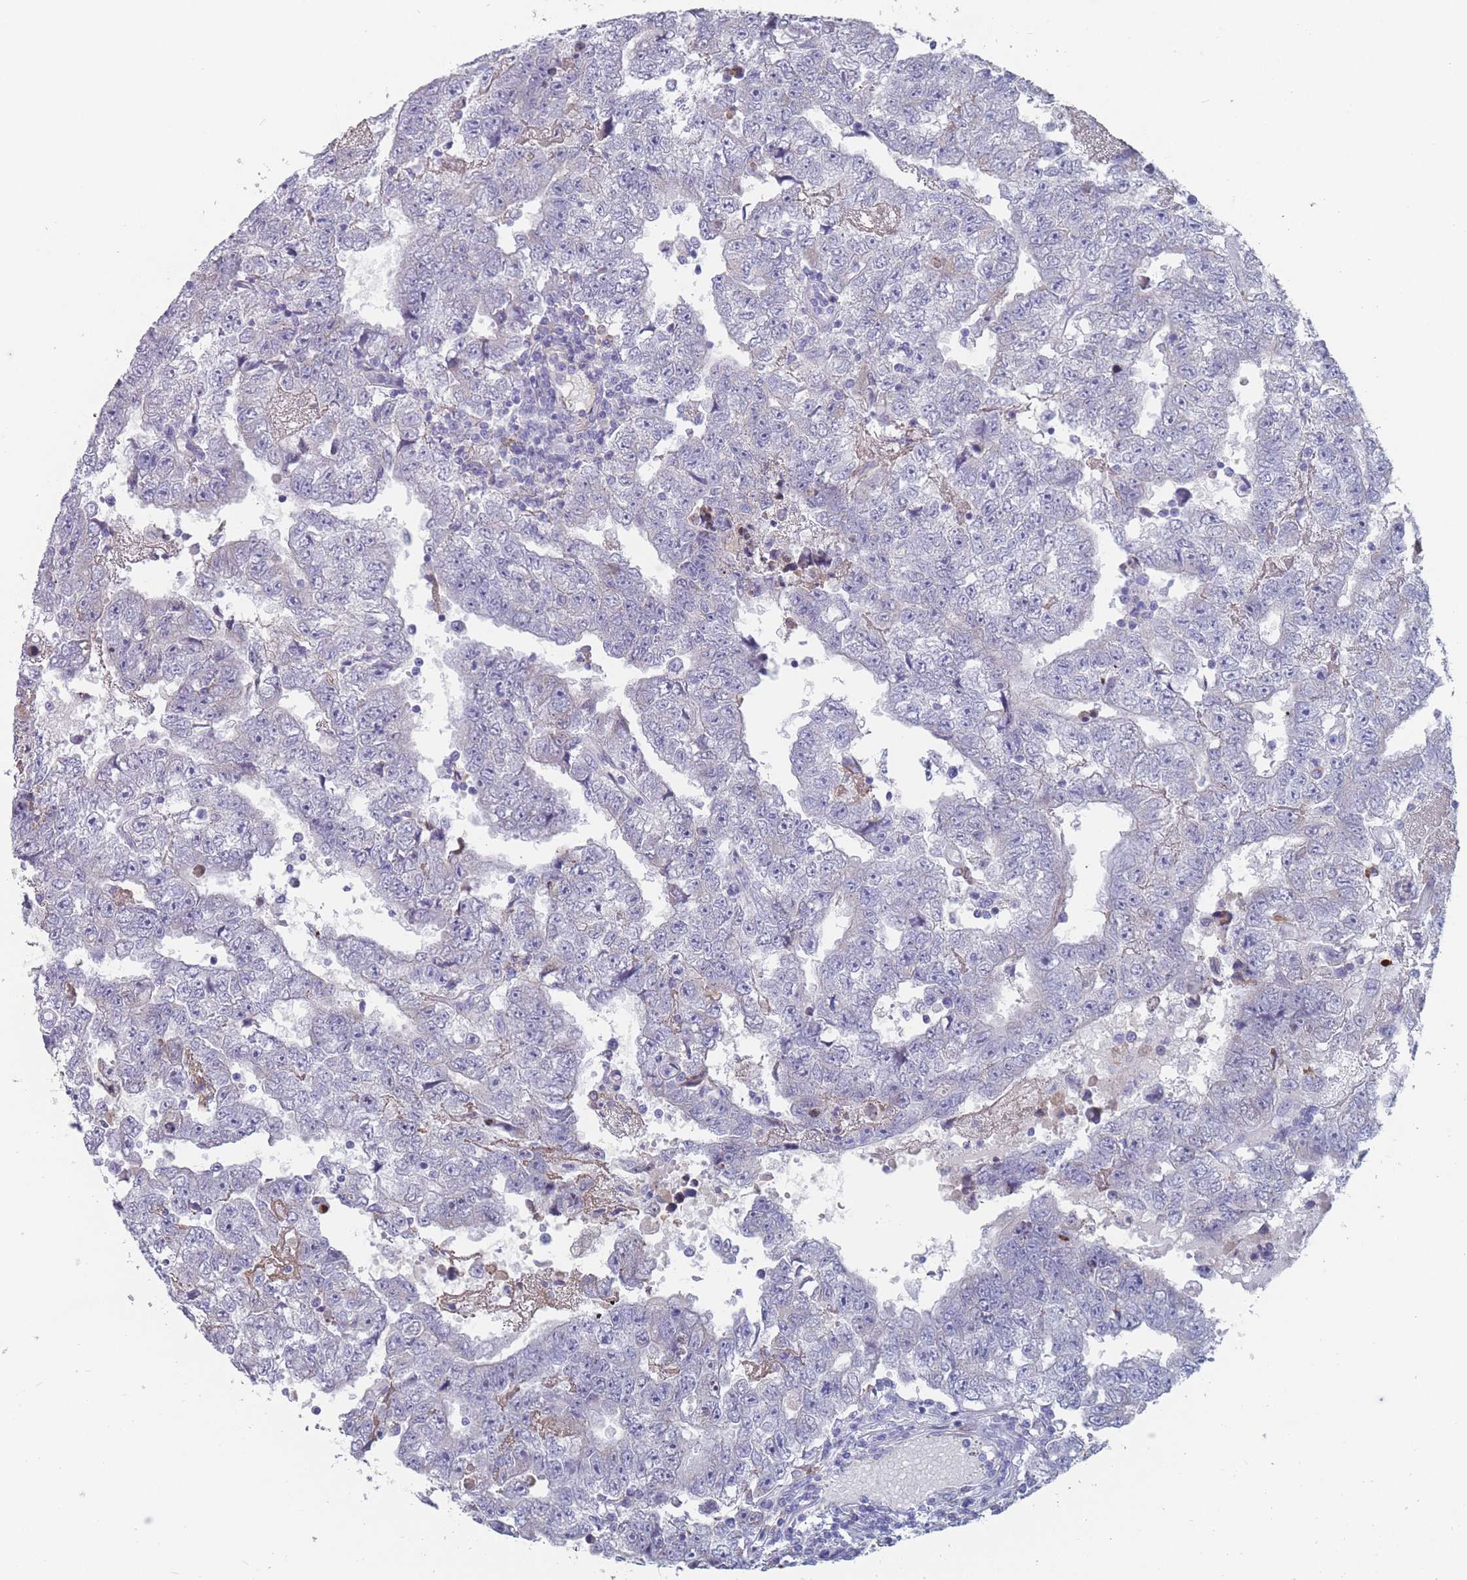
{"staining": {"intensity": "negative", "quantity": "none", "location": "none"}, "tissue": "testis cancer", "cell_type": "Tumor cells", "image_type": "cancer", "snomed": [{"axis": "morphology", "description": "Carcinoma, Embryonal, NOS"}, {"axis": "topography", "description": "Testis"}], "caption": "There is no significant staining in tumor cells of testis embryonal carcinoma.", "gene": "ST8SIA5", "patient": {"sex": "male", "age": 25}}